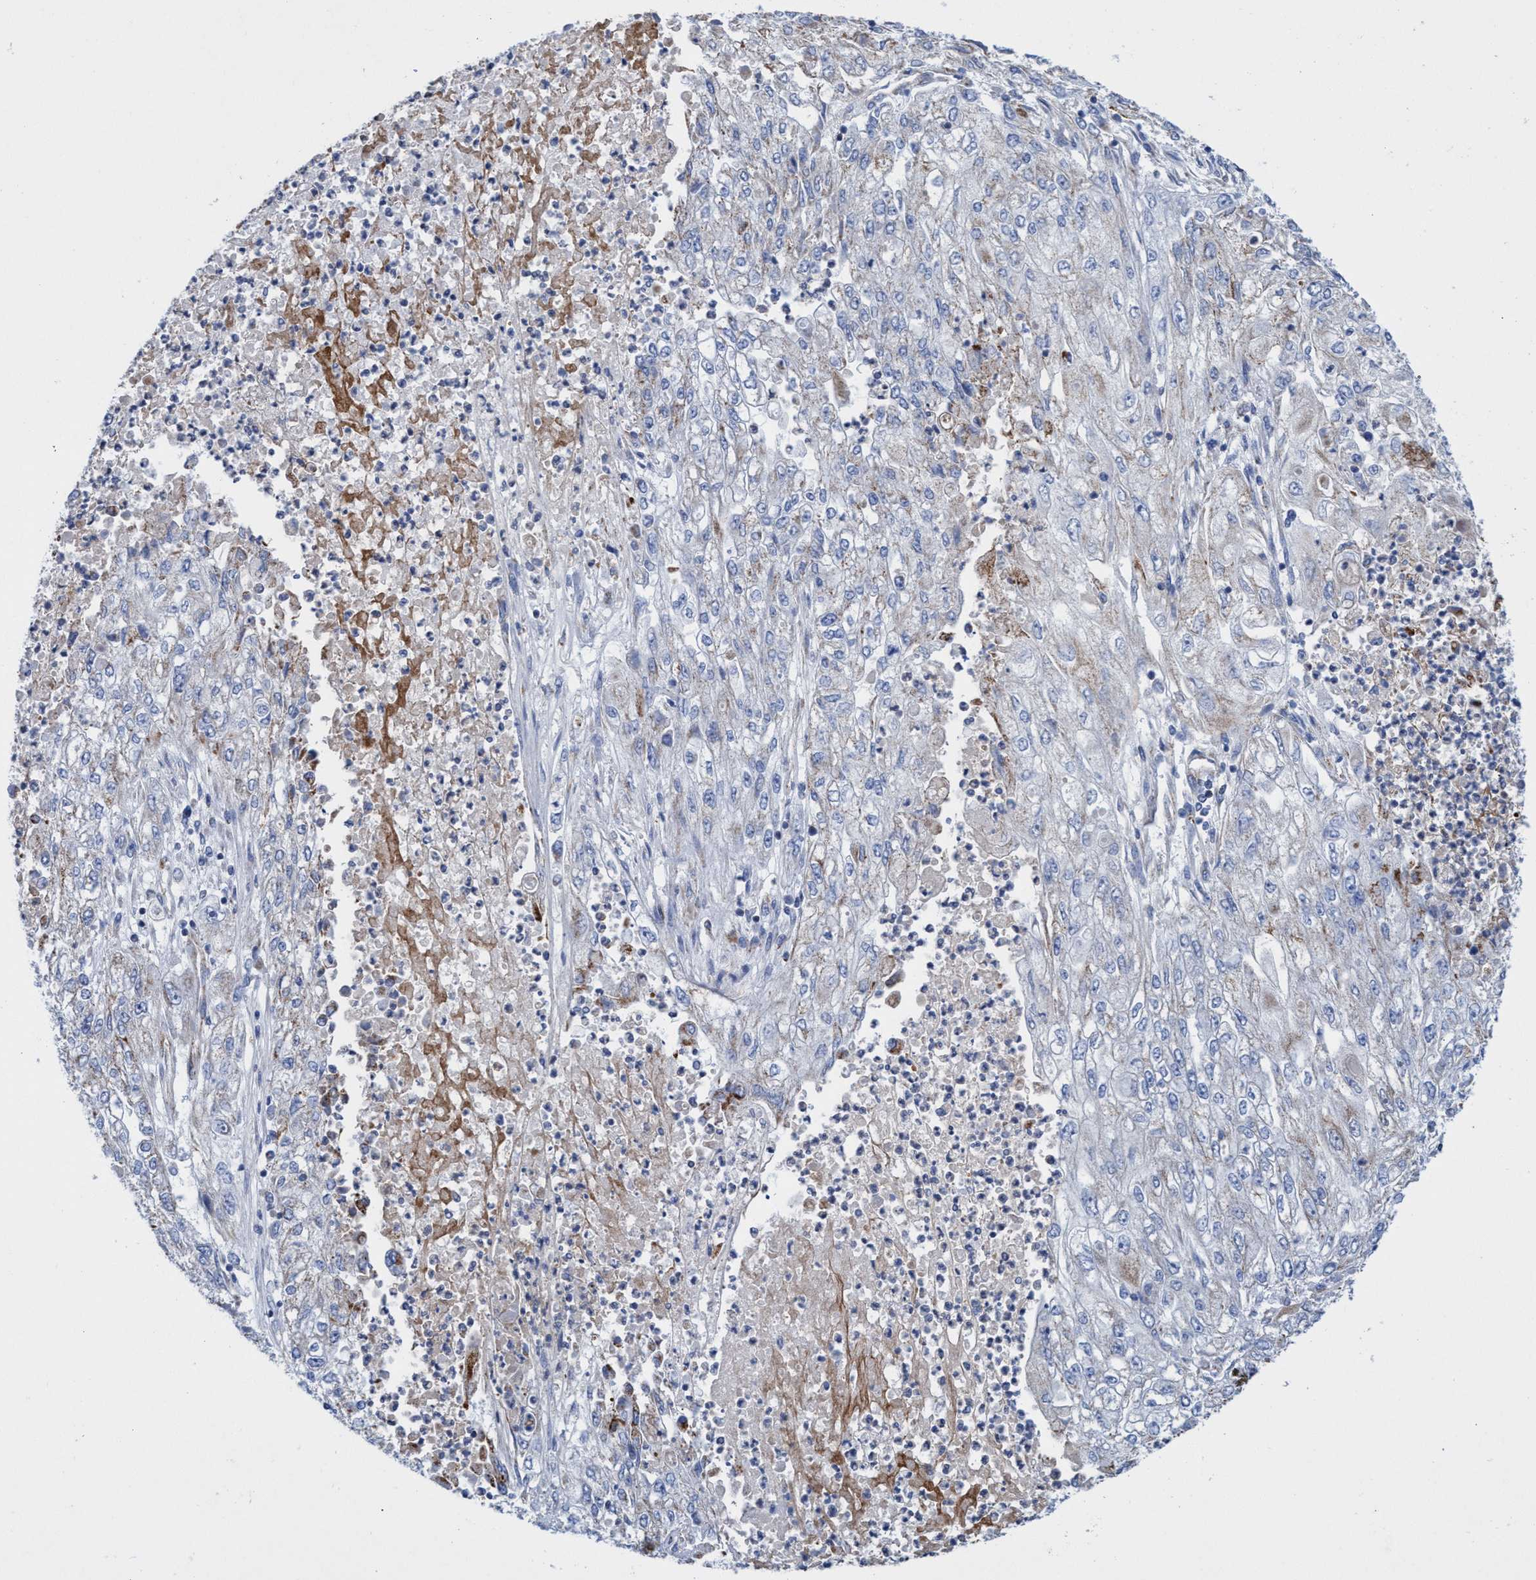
{"staining": {"intensity": "weak", "quantity": "<25%", "location": "cytoplasmic/membranous"}, "tissue": "endometrial cancer", "cell_type": "Tumor cells", "image_type": "cancer", "snomed": [{"axis": "morphology", "description": "Adenocarcinoma, NOS"}, {"axis": "topography", "description": "Endometrium"}], "caption": "High power microscopy micrograph of an immunohistochemistry (IHC) image of endometrial cancer (adenocarcinoma), revealing no significant expression in tumor cells.", "gene": "ZNF750", "patient": {"sex": "female", "age": 49}}